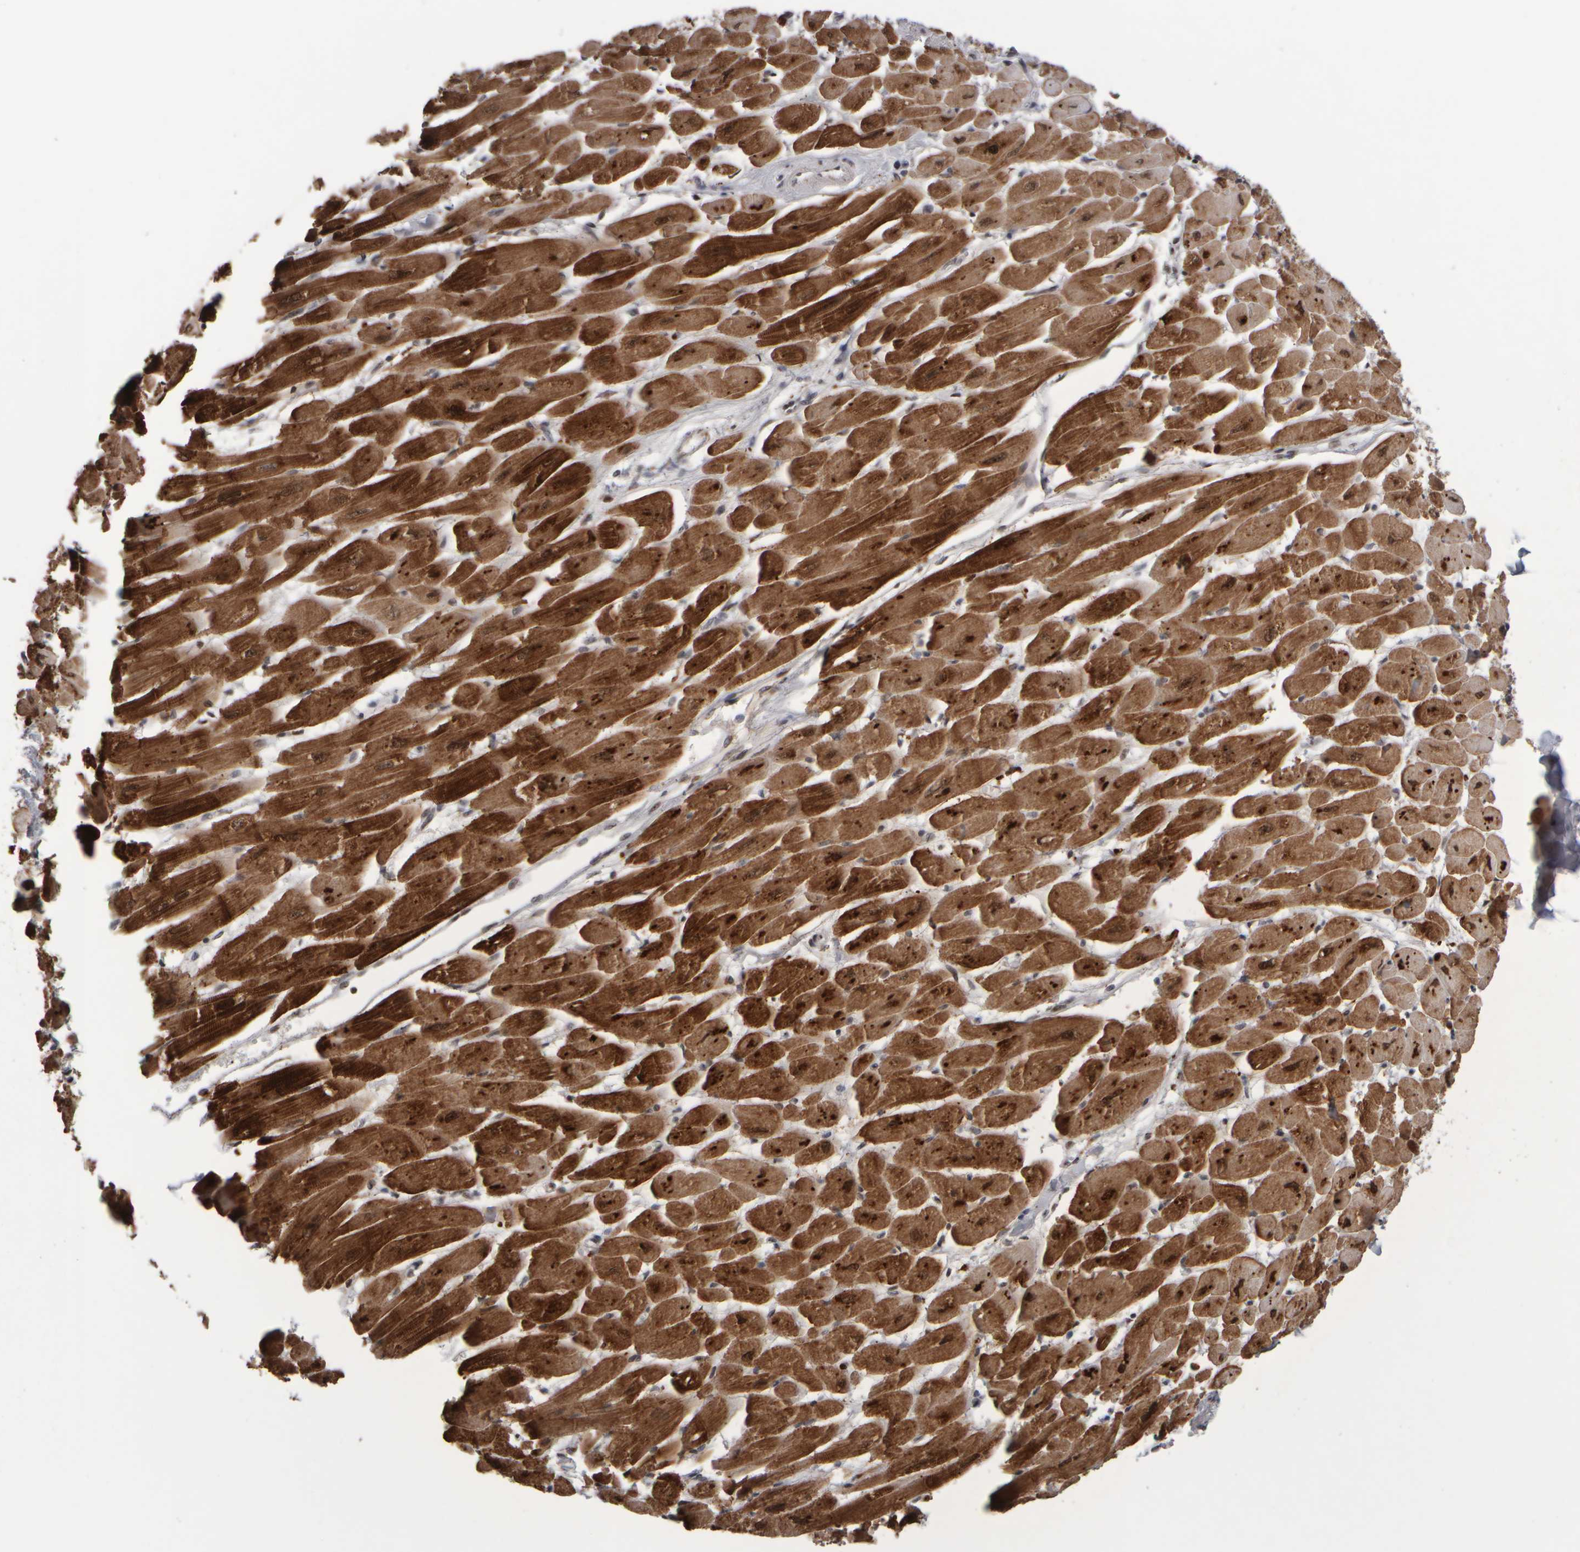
{"staining": {"intensity": "strong", "quantity": ">75%", "location": "cytoplasmic/membranous,nuclear"}, "tissue": "heart muscle", "cell_type": "Cardiomyocytes", "image_type": "normal", "snomed": [{"axis": "morphology", "description": "Normal tissue, NOS"}, {"axis": "topography", "description": "Heart"}], "caption": "The photomicrograph reveals staining of unremarkable heart muscle, revealing strong cytoplasmic/membranous,nuclear protein expression (brown color) within cardiomyocytes.", "gene": "SURF6", "patient": {"sex": "female", "age": 54}}